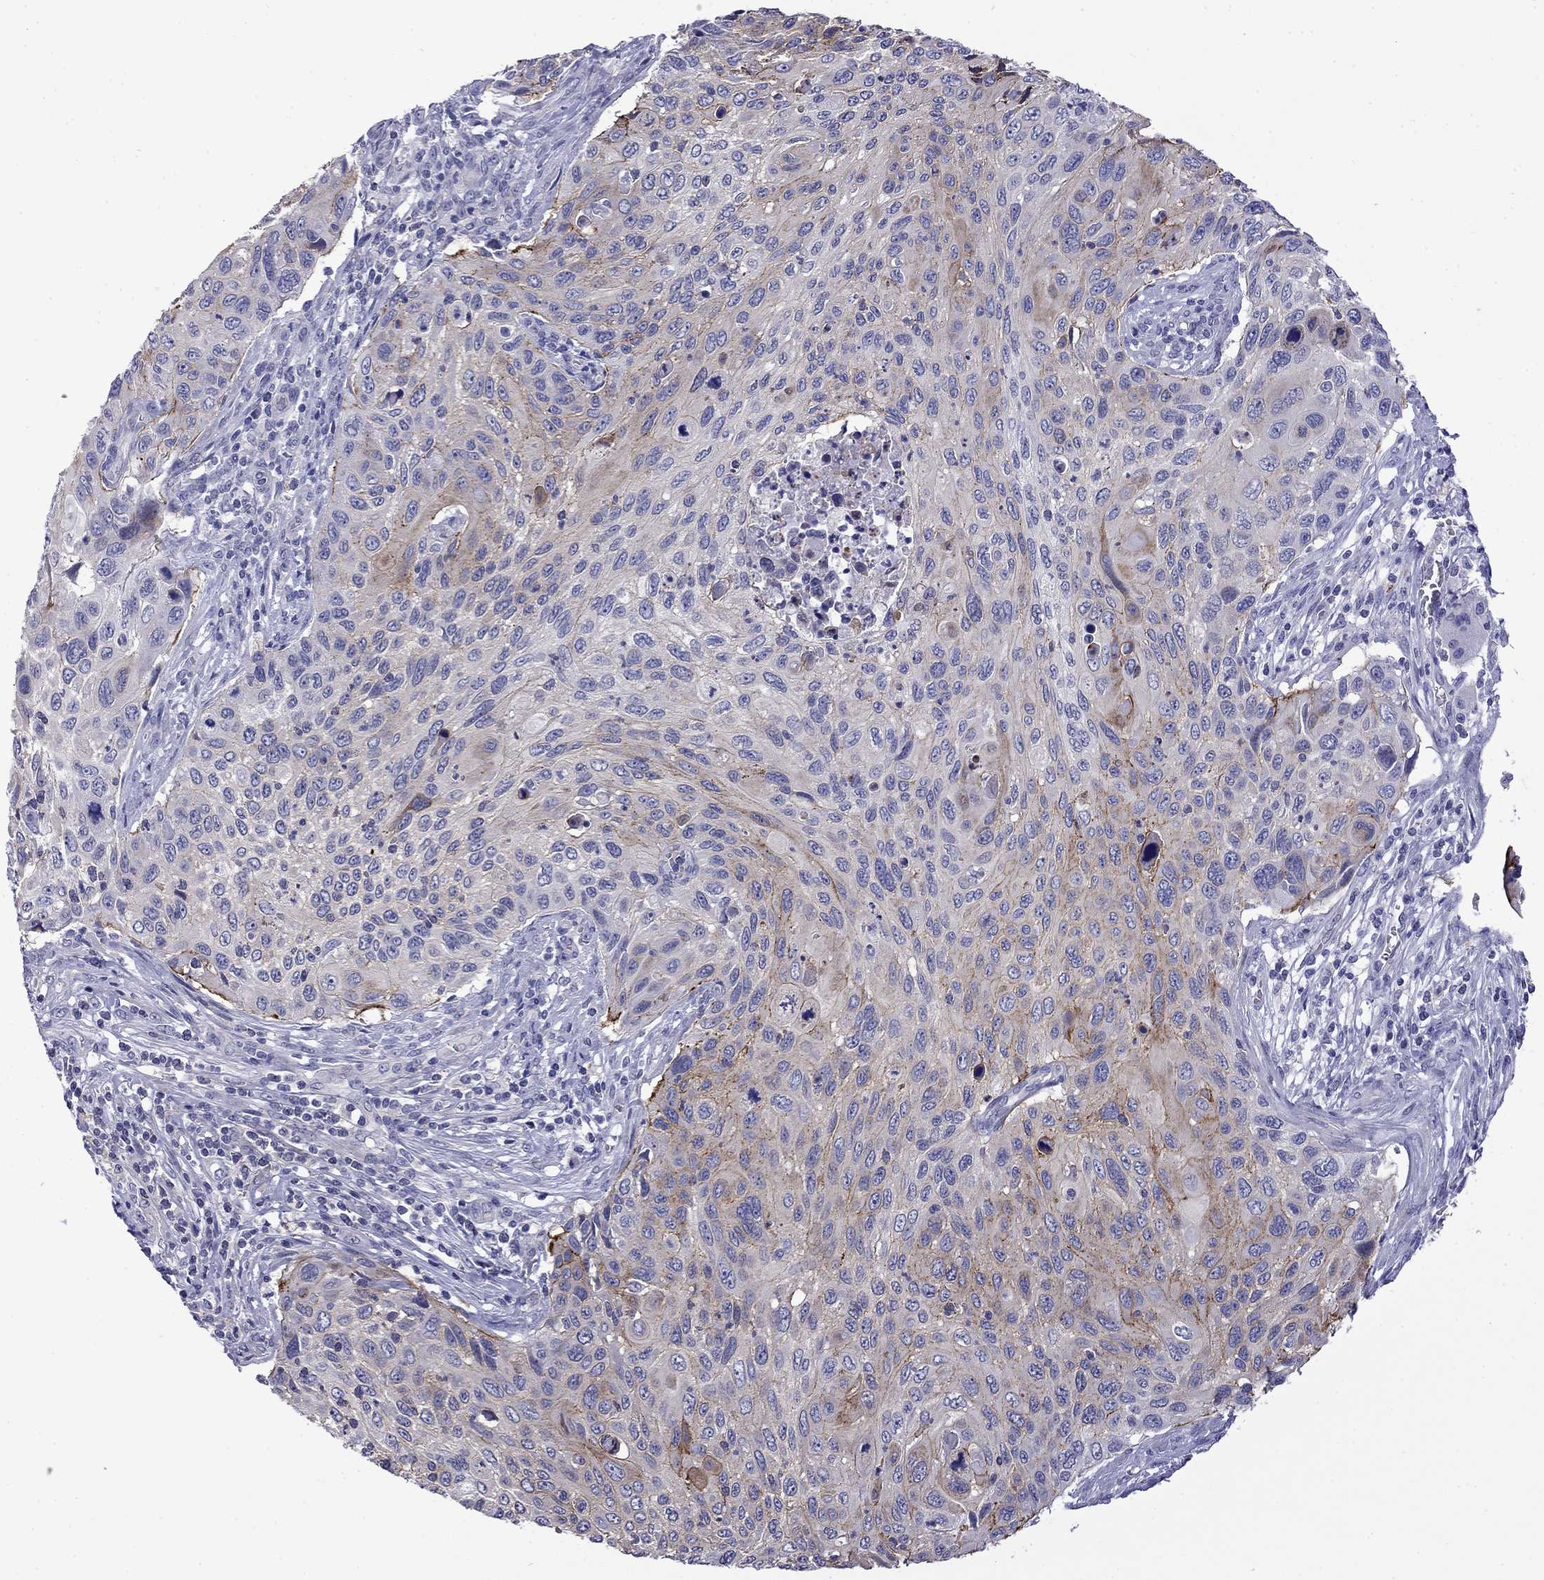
{"staining": {"intensity": "weak", "quantity": "<25%", "location": "cytoplasmic/membranous"}, "tissue": "cervical cancer", "cell_type": "Tumor cells", "image_type": "cancer", "snomed": [{"axis": "morphology", "description": "Squamous cell carcinoma, NOS"}, {"axis": "topography", "description": "Cervix"}], "caption": "This is a photomicrograph of IHC staining of cervical cancer, which shows no positivity in tumor cells.", "gene": "PRR18", "patient": {"sex": "female", "age": 70}}